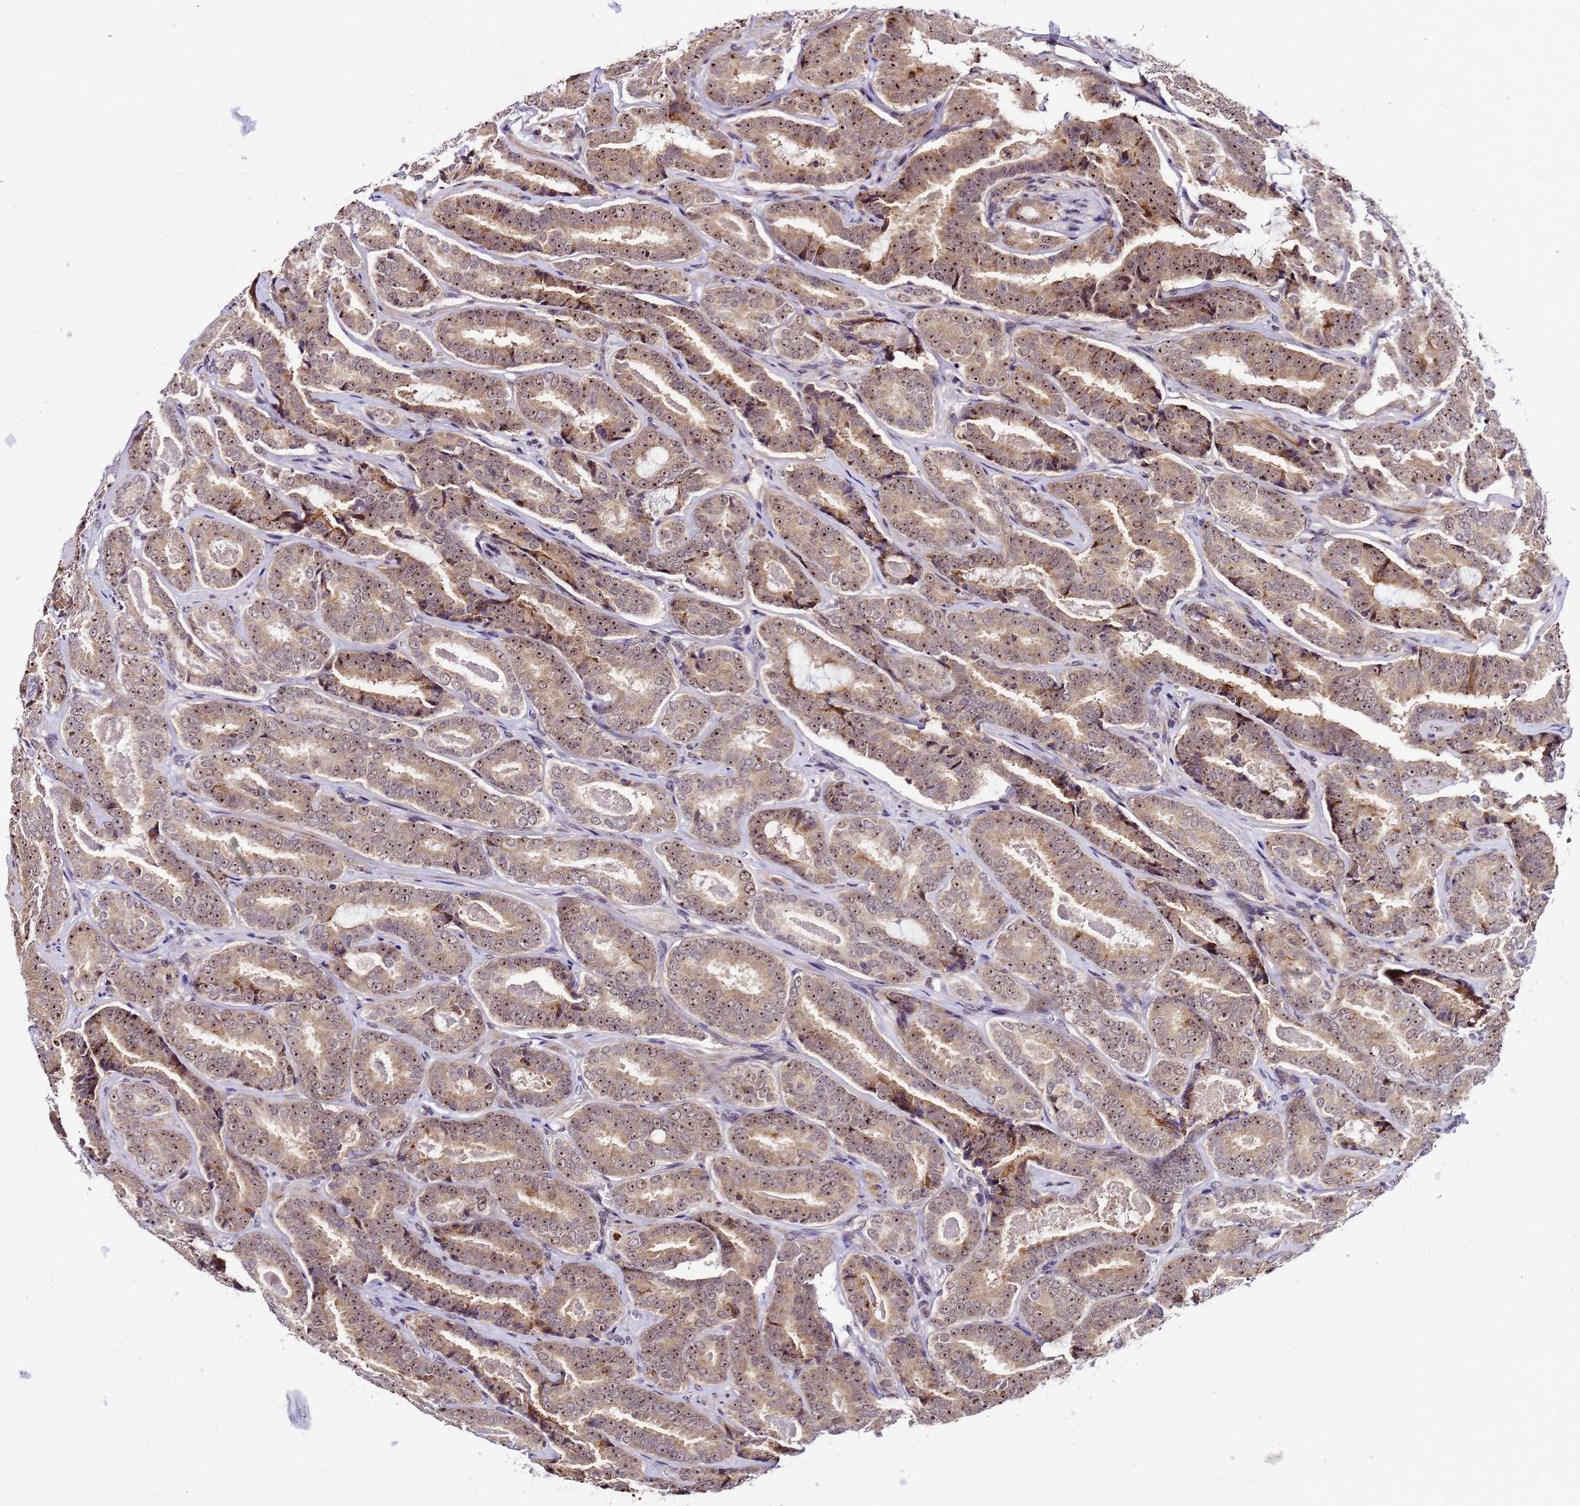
{"staining": {"intensity": "moderate", "quantity": ">75%", "location": "cytoplasmic/membranous,nuclear"}, "tissue": "prostate cancer", "cell_type": "Tumor cells", "image_type": "cancer", "snomed": [{"axis": "morphology", "description": "Adenocarcinoma, High grade"}, {"axis": "topography", "description": "Prostate"}], "caption": "DAB (3,3'-diaminobenzidine) immunohistochemical staining of adenocarcinoma (high-grade) (prostate) reveals moderate cytoplasmic/membranous and nuclear protein positivity in approximately >75% of tumor cells.", "gene": "SLX4IP", "patient": {"sex": "male", "age": 72}}